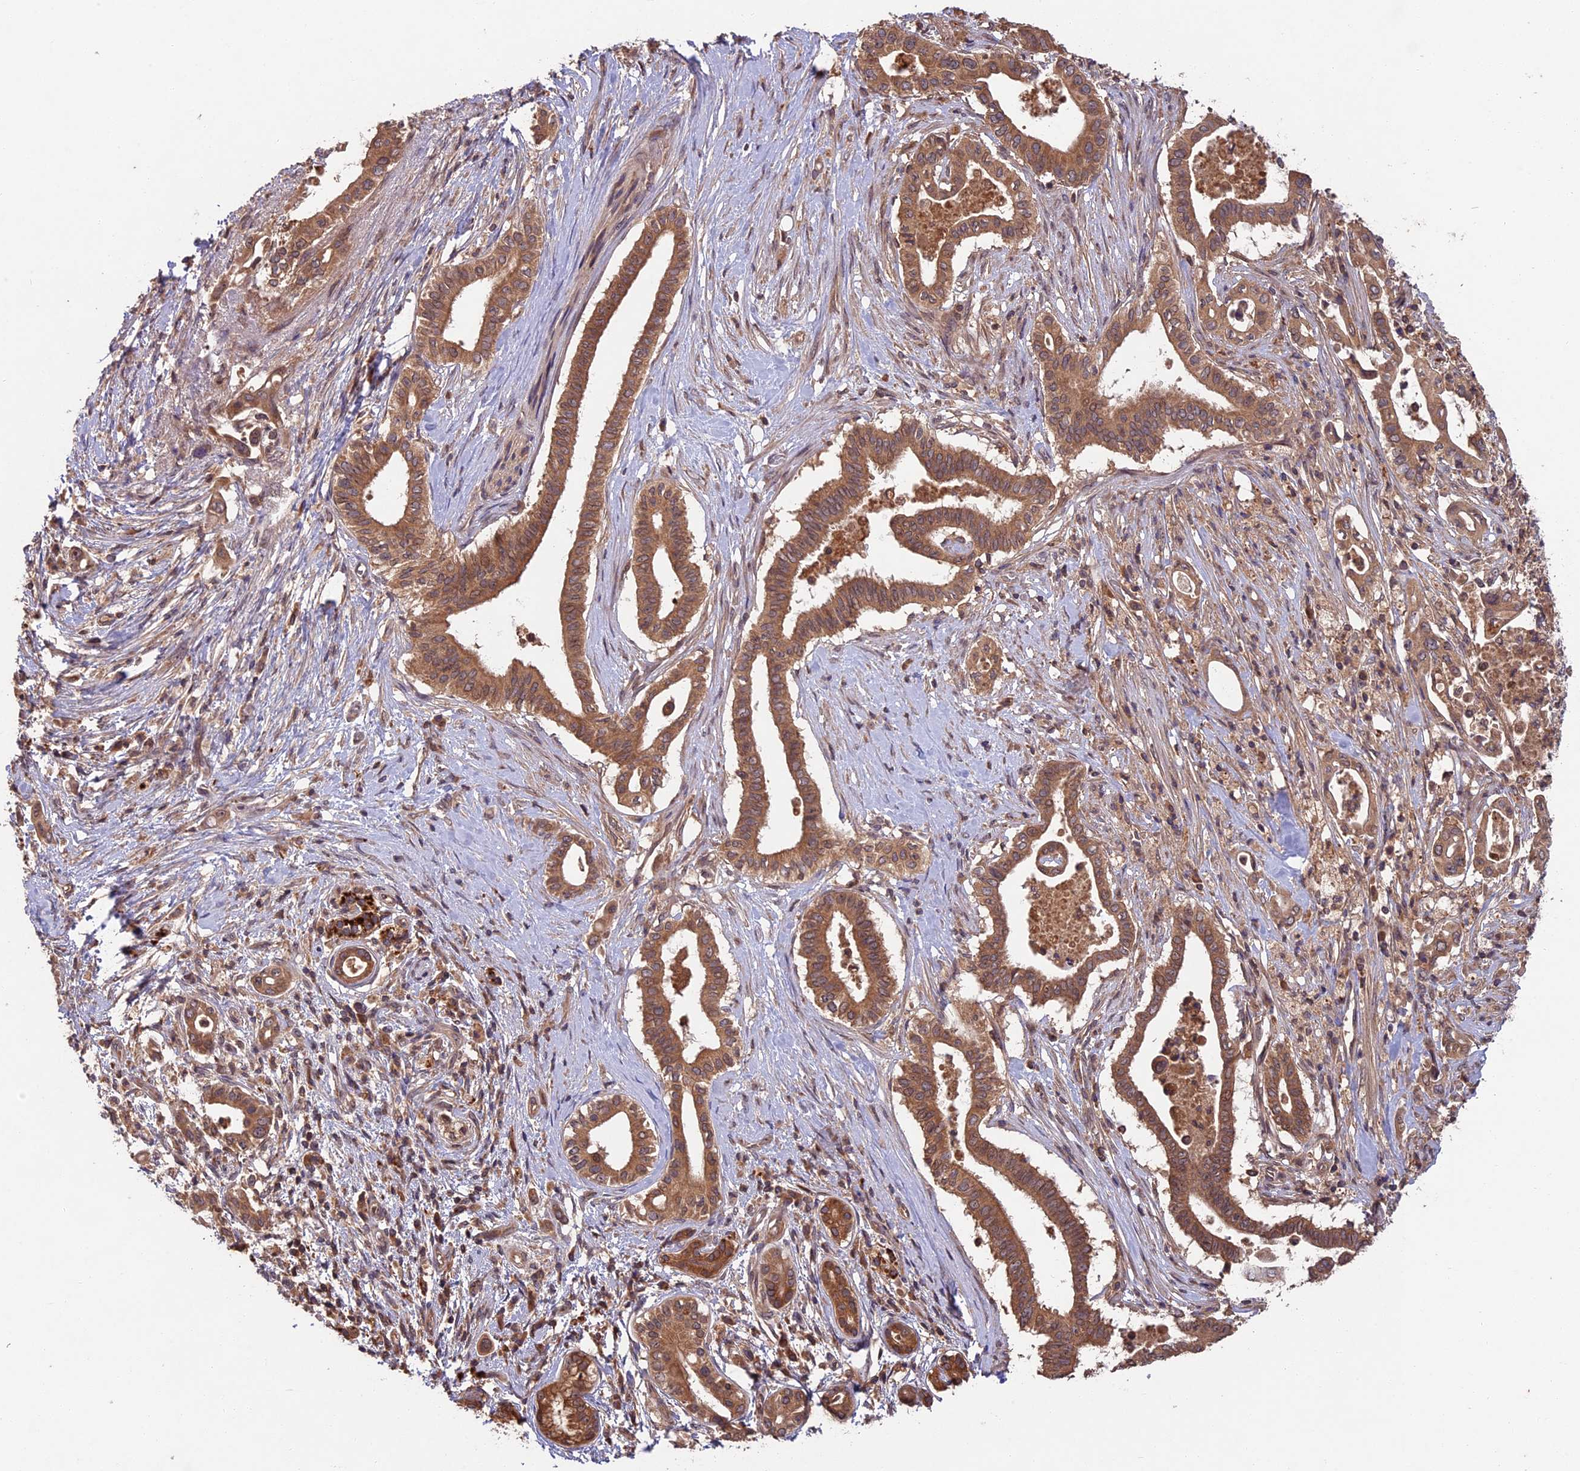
{"staining": {"intensity": "moderate", "quantity": ">75%", "location": "cytoplasmic/membranous"}, "tissue": "pancreatic cancer", "cell_type": "Tumor cells", "image_type": "cancer", "snomed": [{"axis": "morphology", "description": "Adenocarcinoma, NOS"}, {"axis": "topography", "description": "Pancreas"}], "caption": "This image displays pancreatic cancer stained with immunohistochemistry to label a protein in brown. The cytoplasmic/membranous of tumor cells show moderate positivity for the protein. Nuclei are counter-stained blue.", "gene": "CHAC1", "patient": {"sex": "female", "age": 77}}